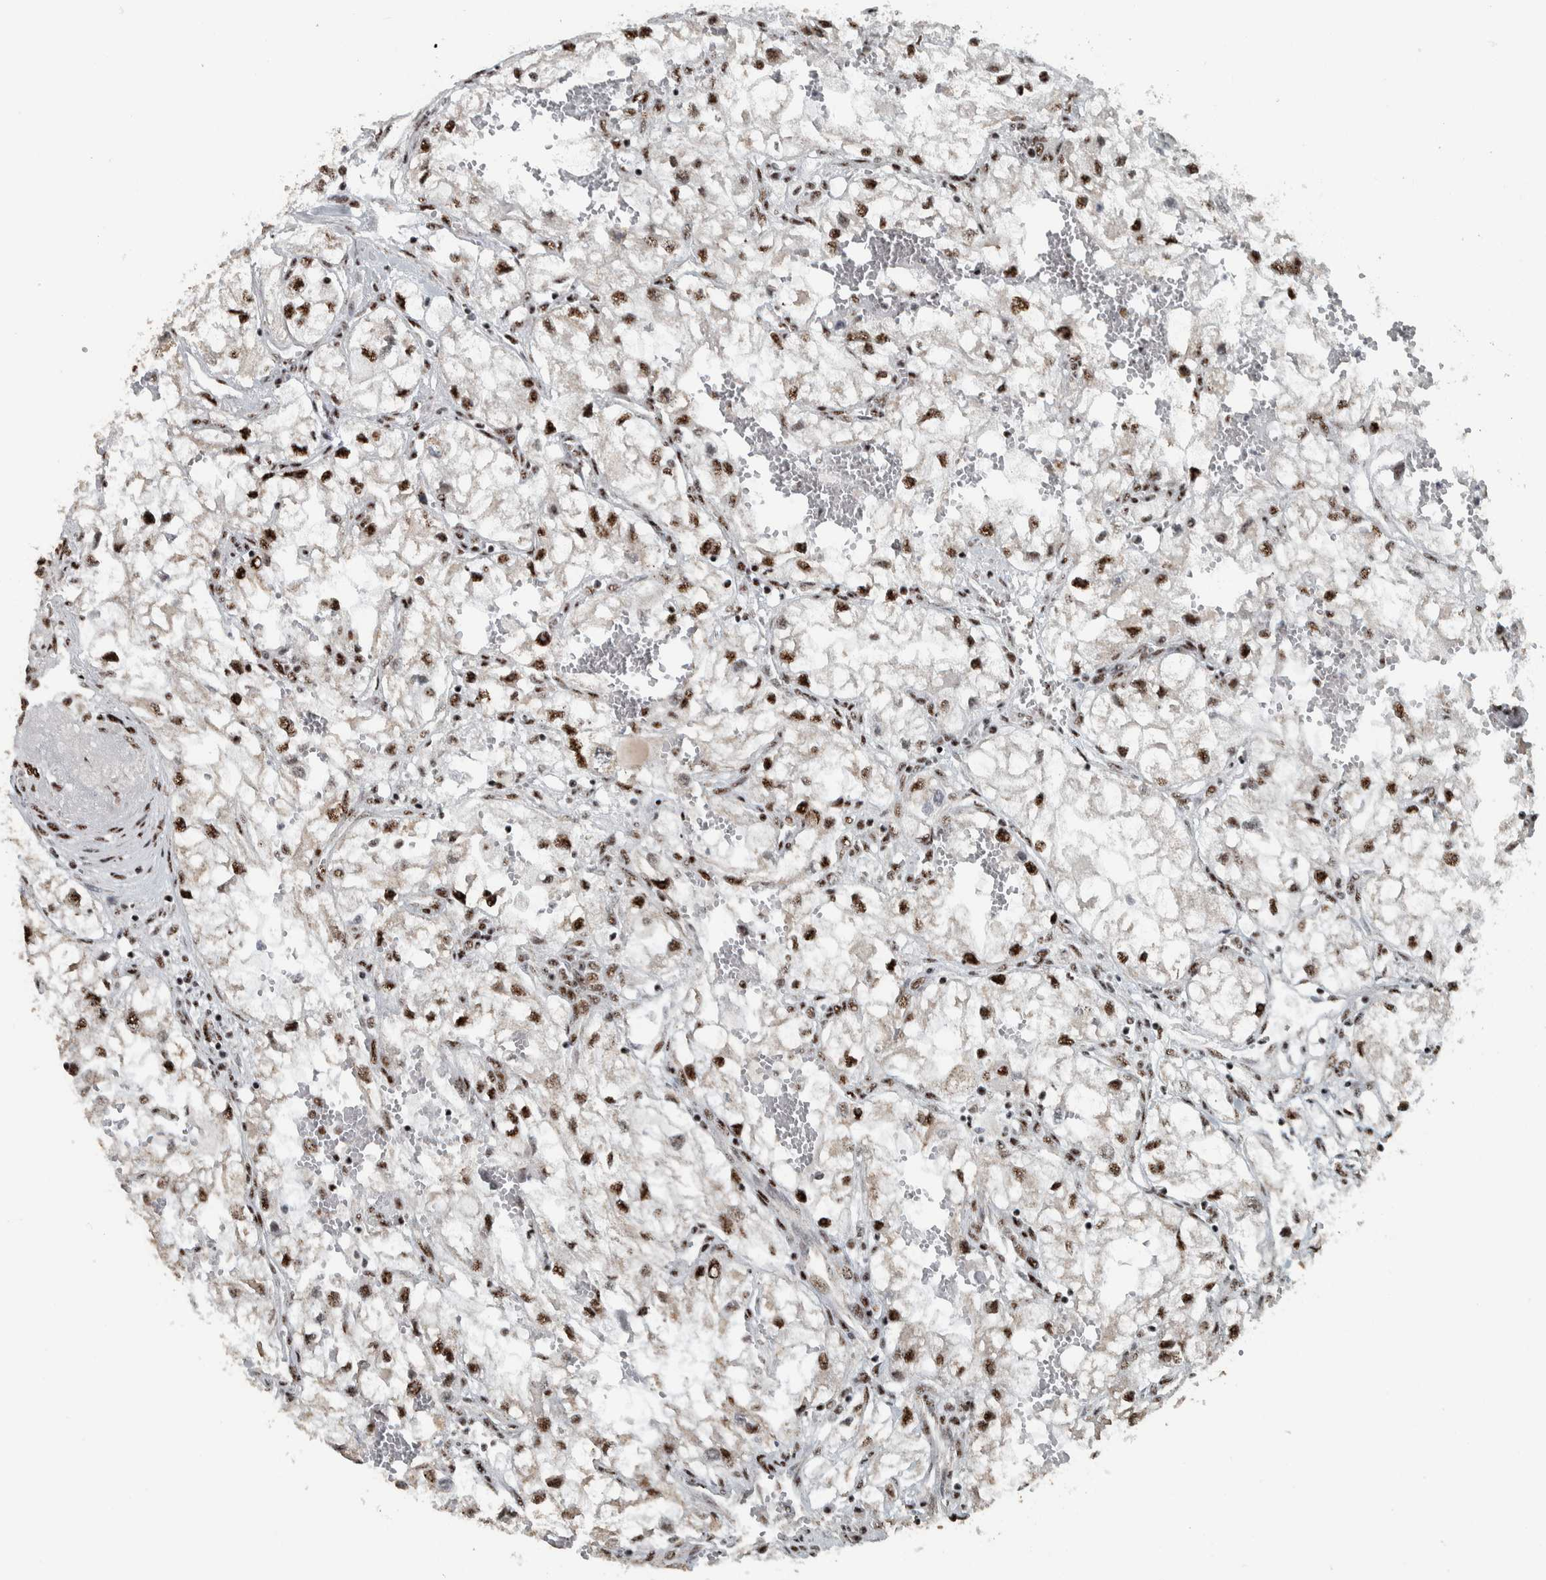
{"staining": {"intensity": "strong", "quantity": ">75%", "location": "nuclear"}, "tissue": "renal cancer", "cell_type": "Tumor cells", "image_type": "cancer", "snomed": [{"axis": "morphology", "description": "Adenocarcinoma, NOS"}, {"axis": "topography", "description": "Kidney"}], "caption": "This is a micrograph of immunohistochemistry (IHC) staining of renal adenocarcinoma, which shows strong staining in the nuclear of tumor cells.", "gene": "SON", "patient": {"sex": "female", "age": 70}}